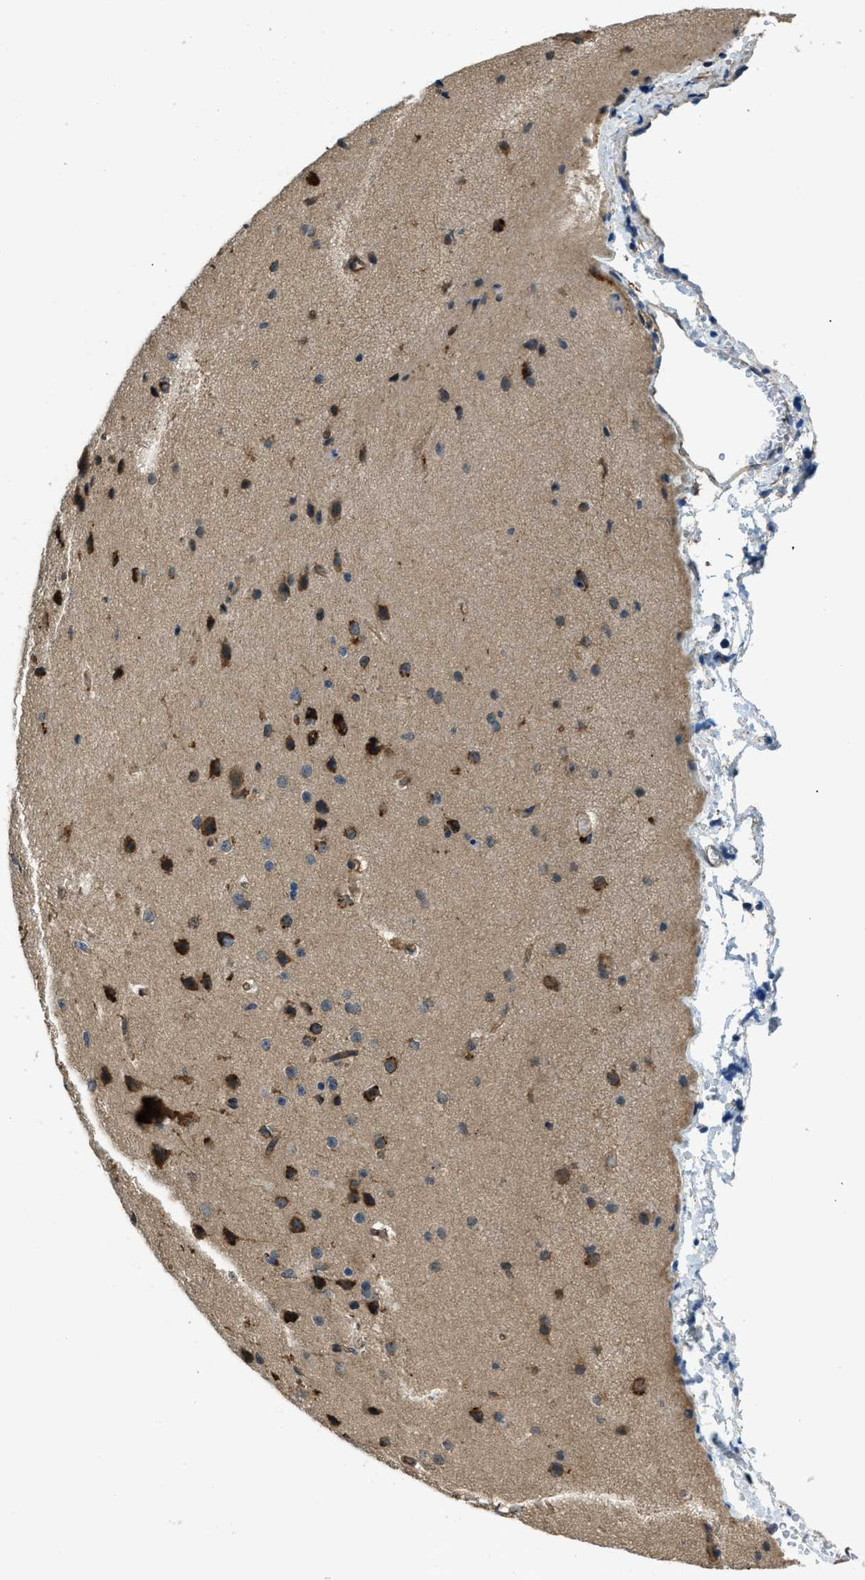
{"staining": {"intensity": "moderate", "quantity": ">75%", "location": "cytoplasmic/membranous"}, "tissue": "cerebral cortex", "cell_type": "Endothelial cells", "image_type": "normal", "snomed": [{"axis": "morphology", "description": "Normal tissue, NOS"}, {"axis": "morphology", "description": "Developmental malformation"}, {"axis": "topography", "description": "Cerebral cortex"}], "caption": "Immunohistochemical staining of unremarkable cerebral cortex demonstrates moderate cytoplasmic/membranous protein staining in about >75% of endothelial cells.", "gene": "CGN", "patient": {"sex": "female", "age": 30}}